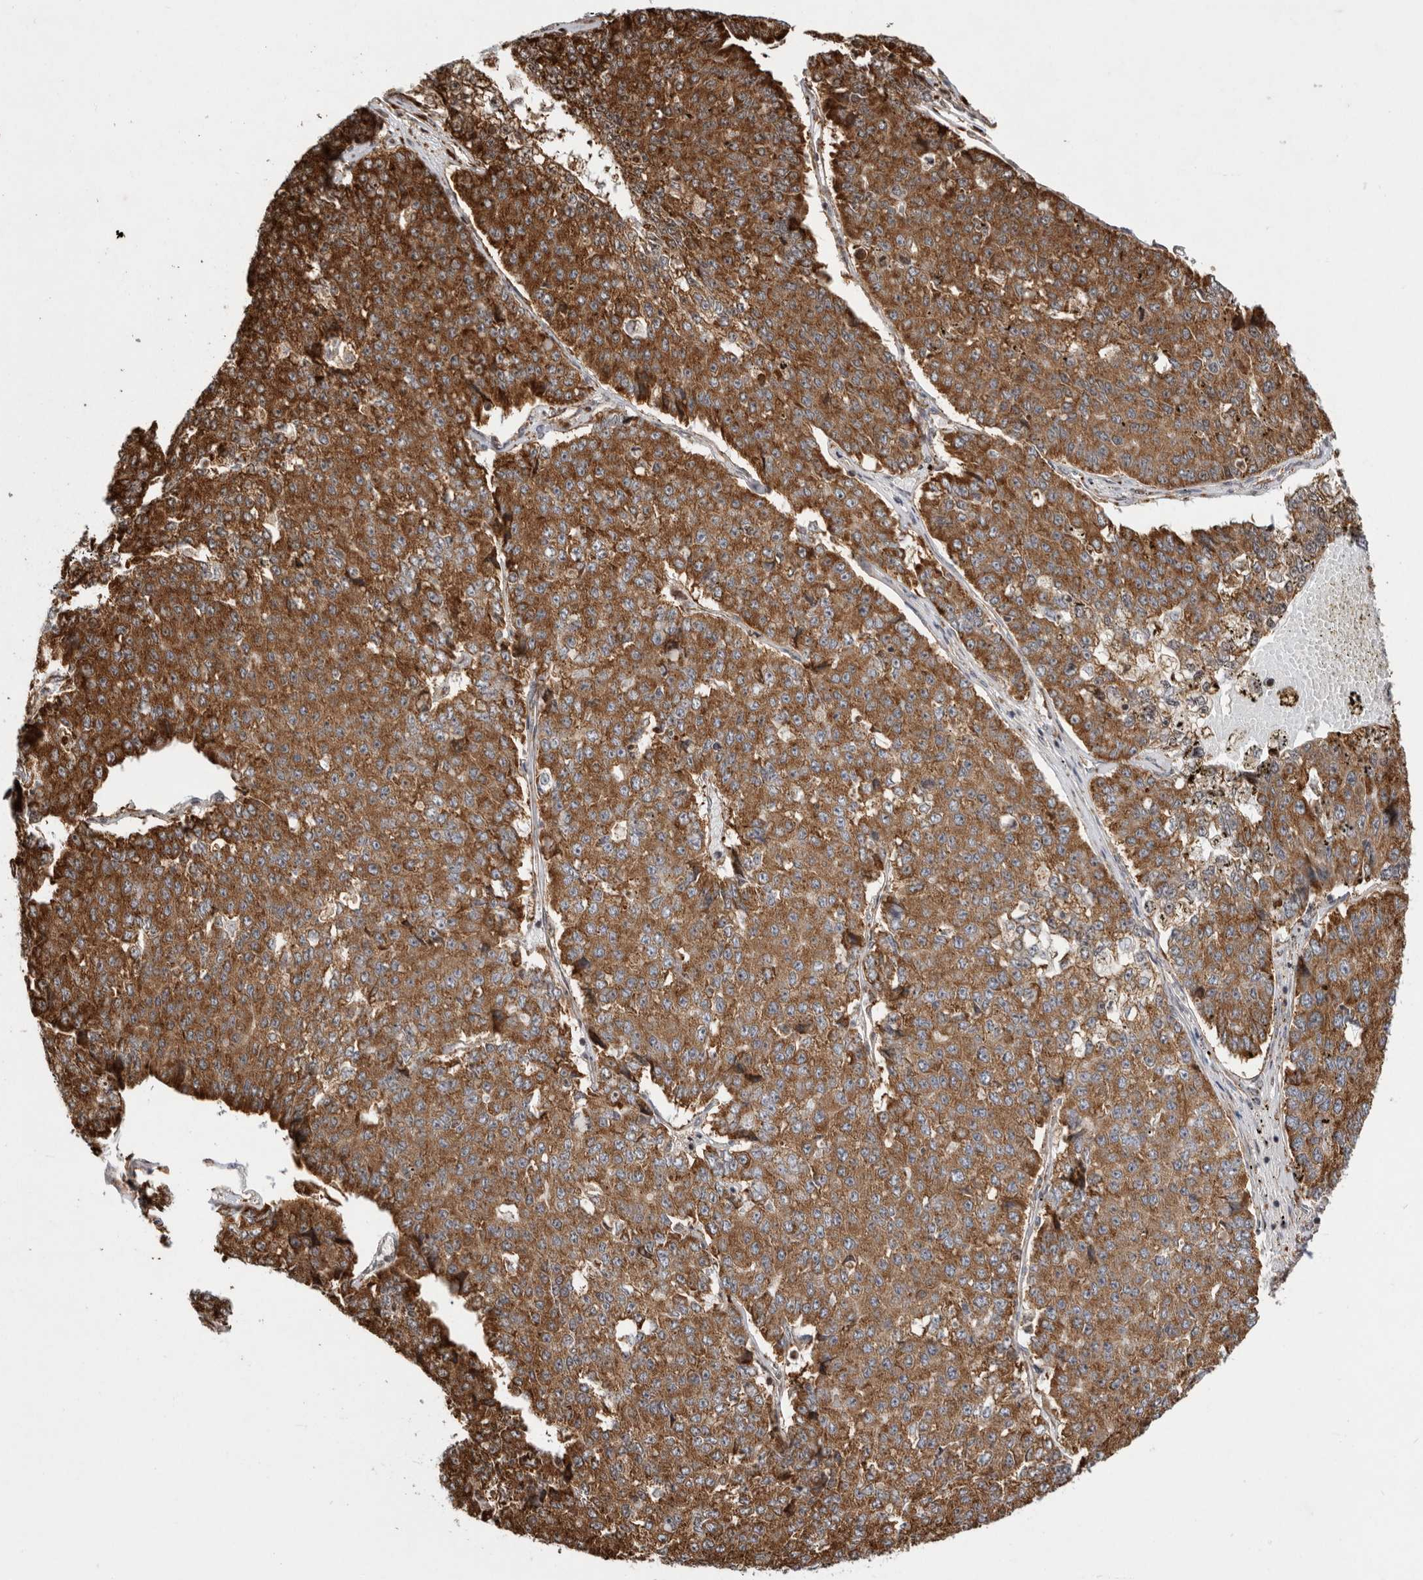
{"staining": {"intensity": "strong", "quantity": ">75%", "location": "cytoplasmic/membranous"}, "tissue": "pancreatic cancer", "cell_type": "Tumor cells", "image_type": "cancer", "snomed": [{"axis": "morphology", "description": "Adenocarcinoma, NOS"}, {"axis": "topography", "description": "Pancreas"}], "caption": "Immunohistochemistry (IHC) micrograph of pancreatic cancer (adenocarcinoma) stained for a protein (brown), which exhibits high levels of strong cytoplasmic/membranous staining in about >75% of tumor cells.", "gene": "FZD3", "patient": {"sex": "male", "age": 50}}